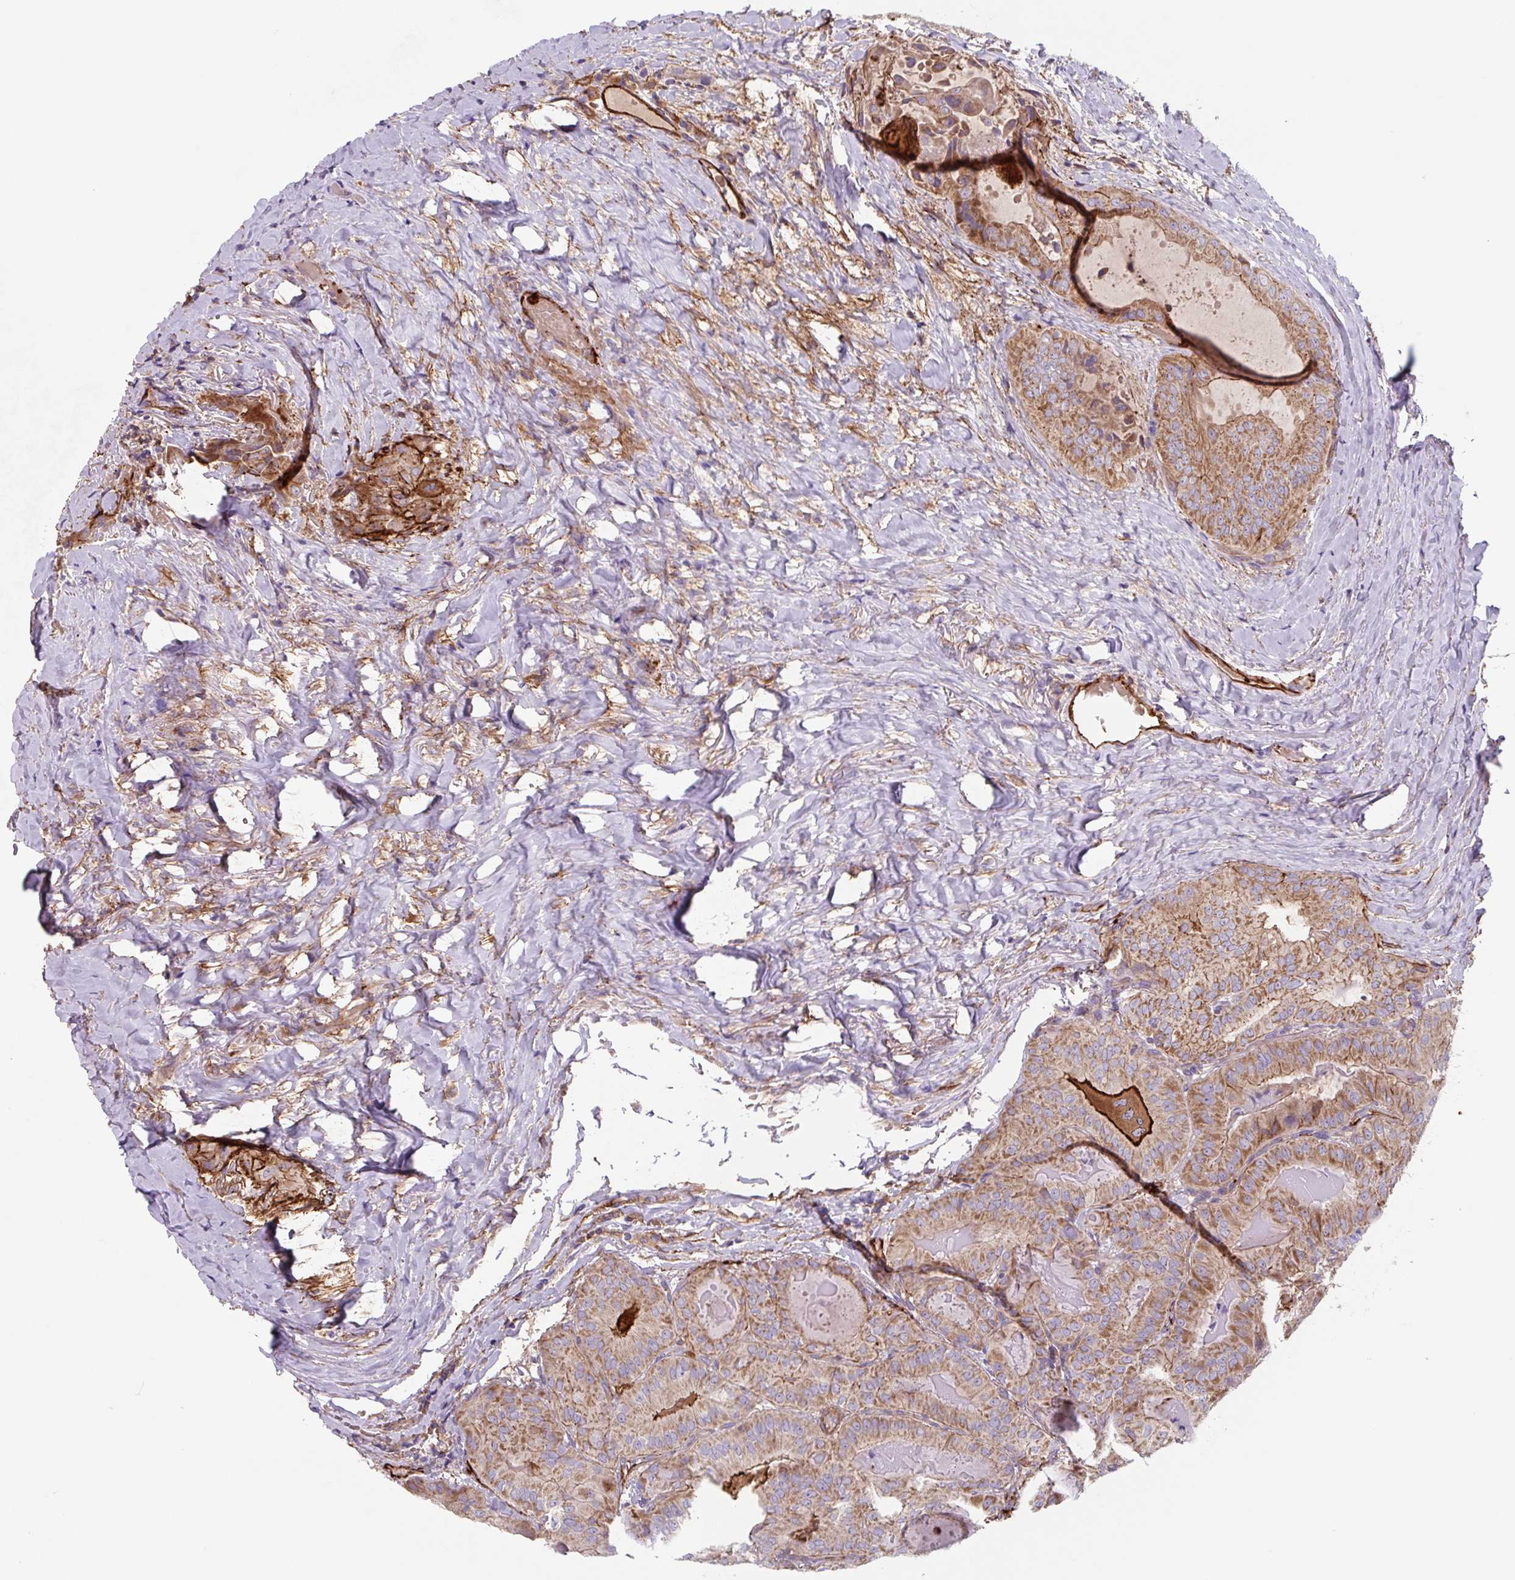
{"staining": {"intensity": "moderate", "quantity": ">75%", "location": "cytoplasmic/membranous"}, "tissue": "thyroid cancer", "cell_type": "Tumor cells", "image_type": "cancer", "snomed": [{"axis": "morphology", "description": "Papillary adenocarcinoma, NOS"}, {"axis": "topography", "description": "Thyroid gland"}], "caption": "Immunohistochemical staining of human thyroid cancer (papillary adenocarcinoma) displays medium levels of moderate cytoplasmic/membranous protein expression in approximately >75% of tumor cells.", "gene": "DHFR2", "patient": {"sex": "female", "age": 68}}